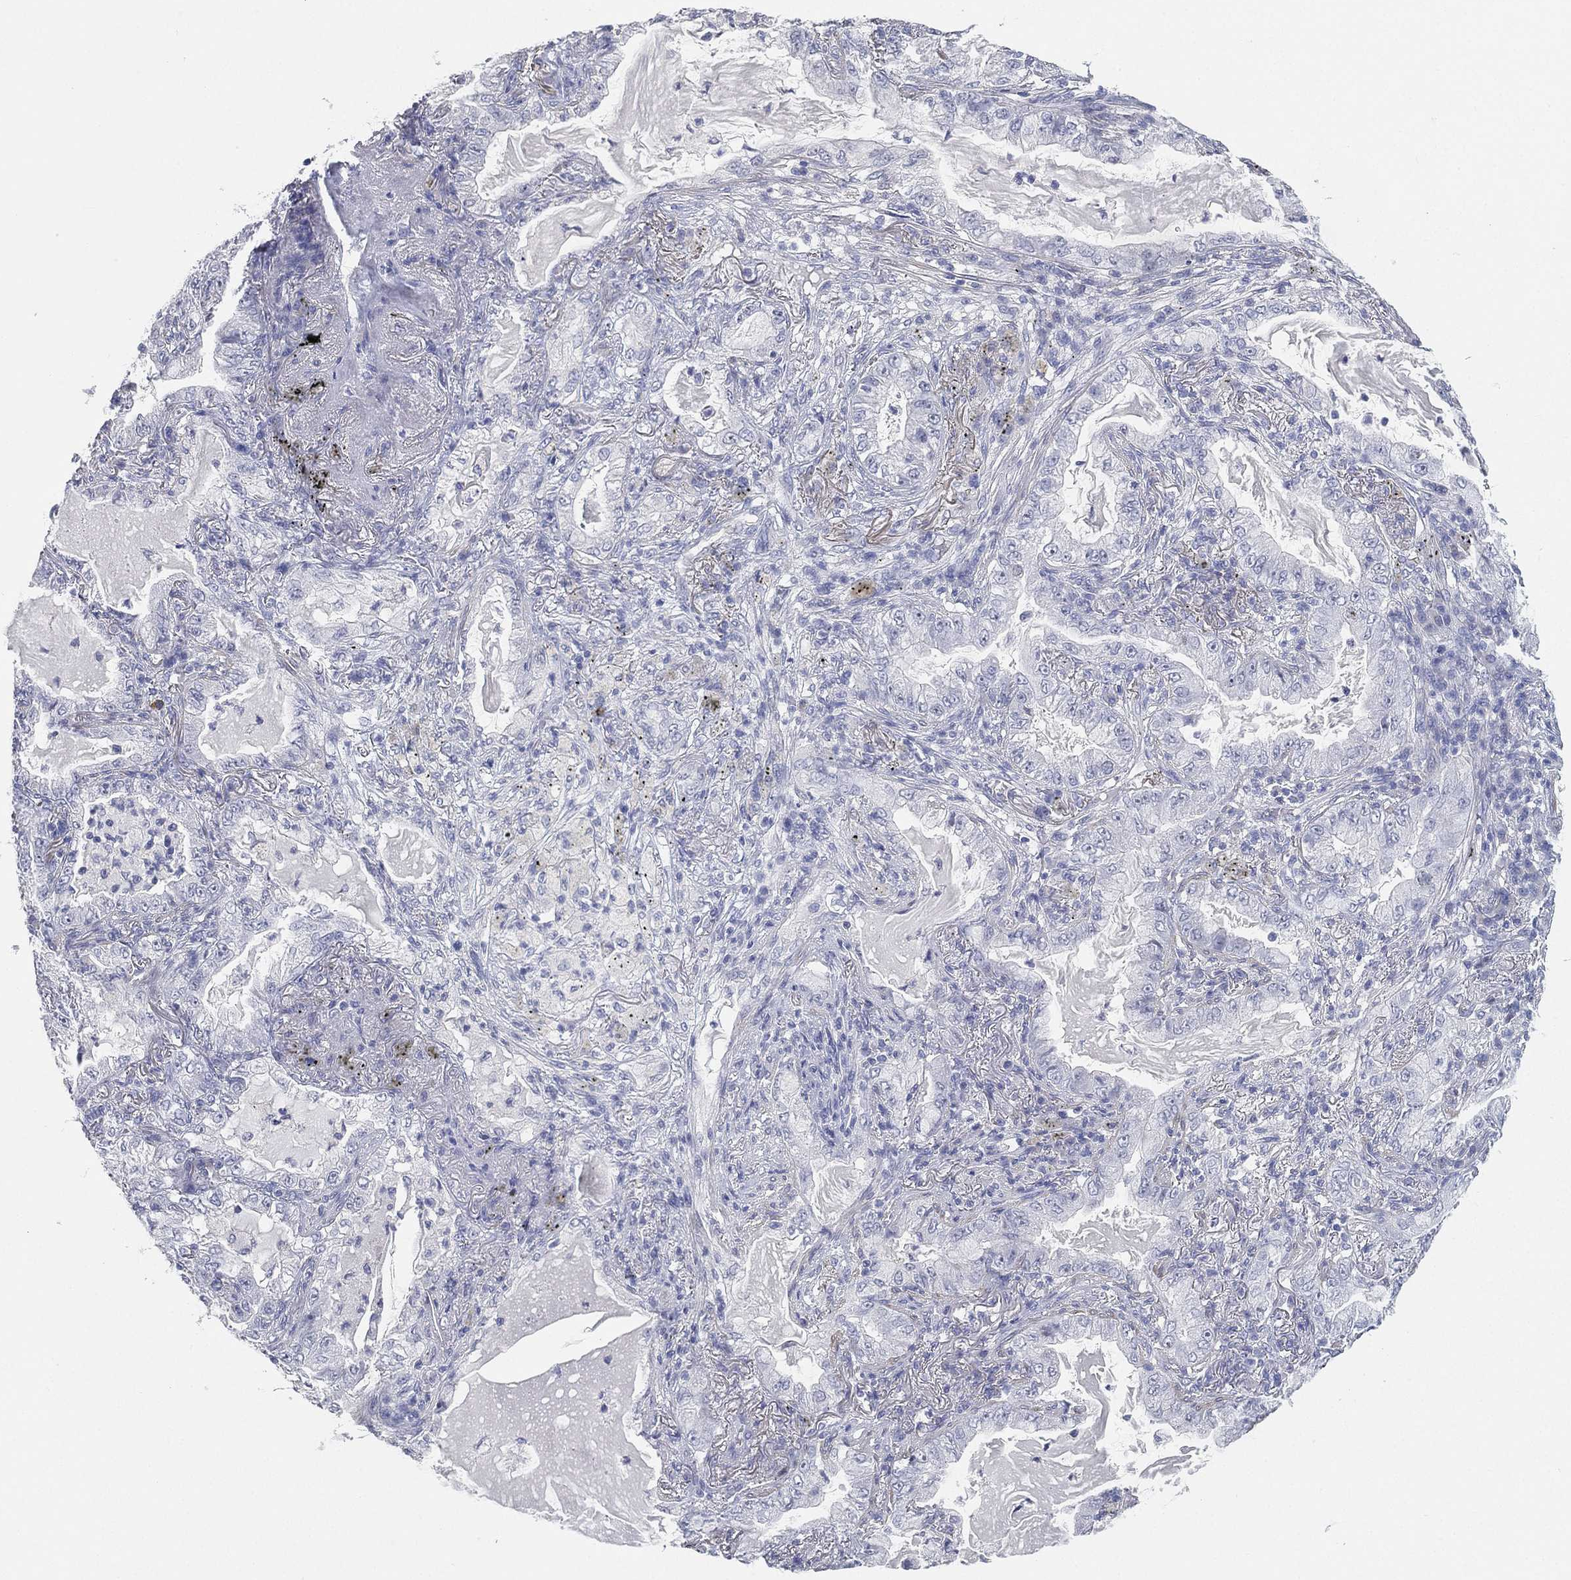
{"staining": {"intensity": "negative", "quantity": "none", "location": "none"}, "tissue": "lung cancer", "cell_type": "Tumor cells", "image_type": "cancer", "snomed": [{"axis": "morphology", "description": "Adenocarcinoma, NOS"}, {"axis": "topography", "description": "Lung"}], "caption": "DAB immunohistochemical staining of human lung cancer (adenocarcinoma) demonstrates no significant expression in tumor cells.", "gene": "FAM187B", "patient": {"sex": "female", "age": 73}}